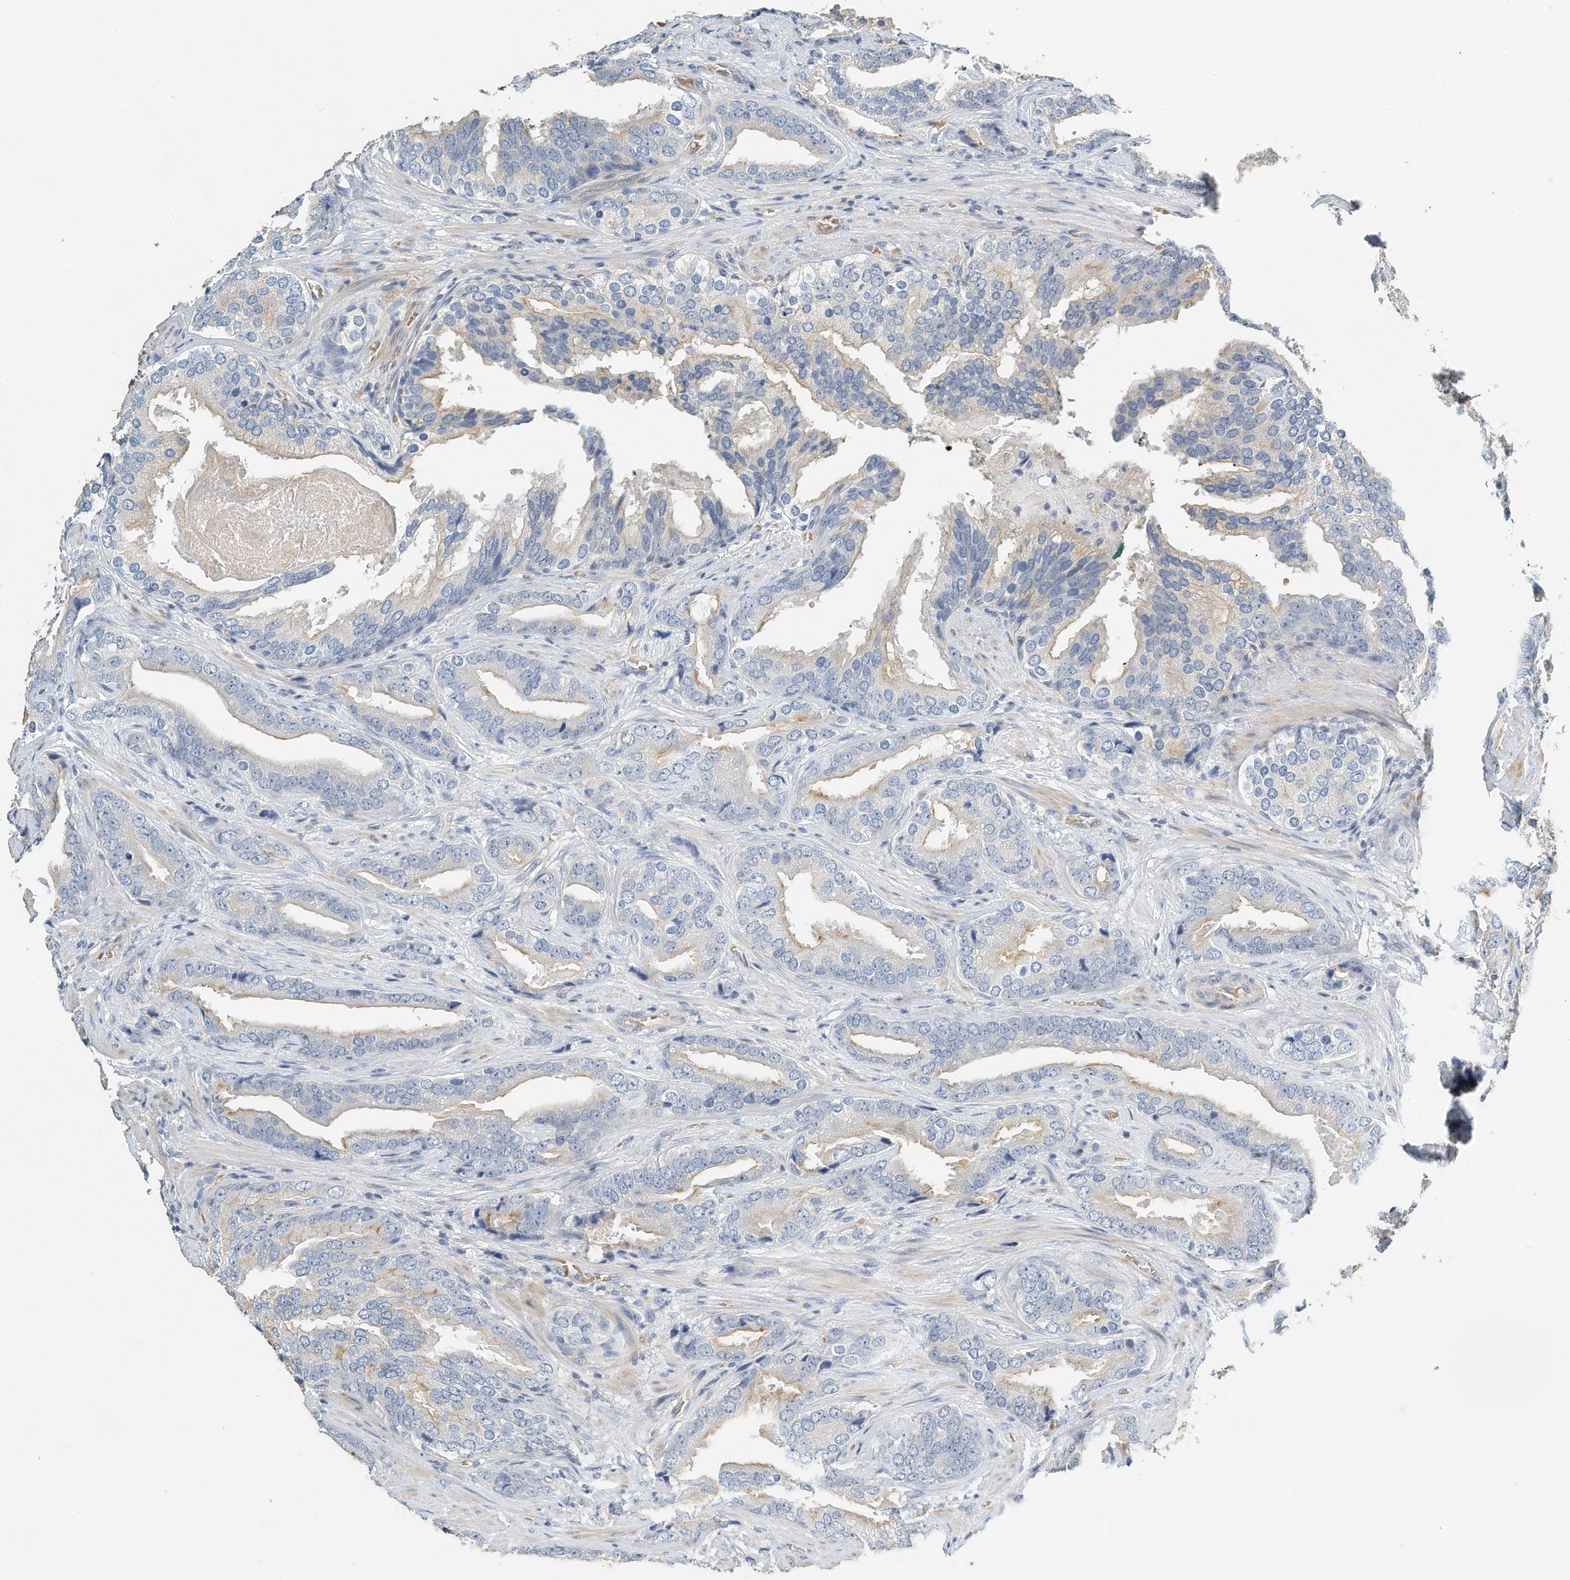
{"staining": {"intensity": "negative", "quantity": "none", "location": "none"}, "tissue": "prostate cancer", "cell_type": "Tumor cells", "image_type": "cancer", "snomed": [{"axis": "morphology", "description": "Adenocarcinoma, Low grade"}, {"axis": "topography", "description": "Prostate"}], "caption": "Tumor cells are negative for protein expression in human prostate adenocarcinoma (low-grade).", "gene": "RCAN3", "patient": {"sex": "male", "age": 67}}